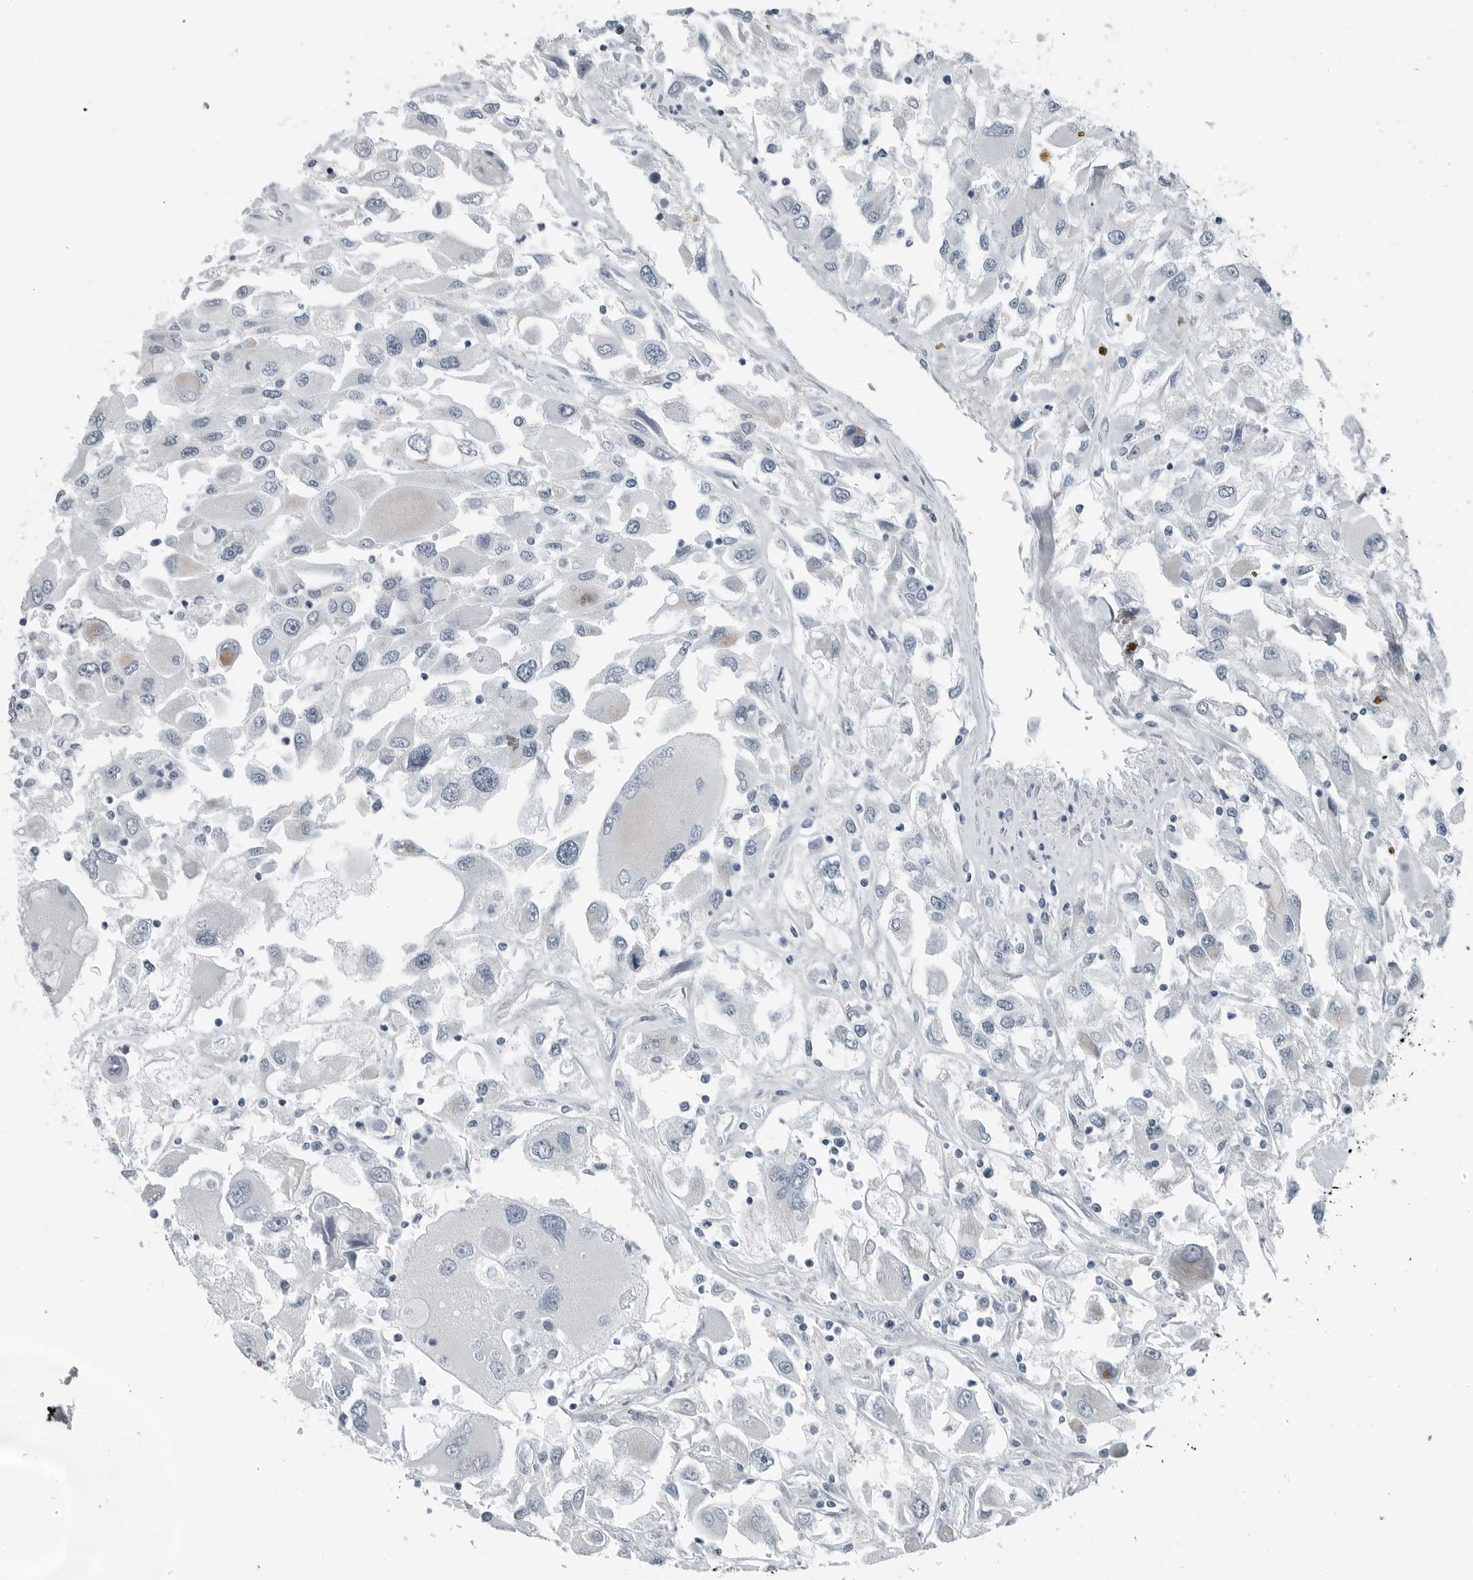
{"staining": {"intensity": "negative", "quantity": "none", "location": "none"}, "tissue": "renal cancer", "cell_type": "Tumor cells", "image_type": "cancer", "snomed": [{"axis": "morphology", "description": "Adenocarcinoma, NOS"}, {"axis": "topography", "description": "Kidney"}], "caption": "Renal cancer (adenocarcinoma) was stained to show a protein in brown. There is no significant expression in tumor cells.", "gene": "ZPBP2", "patient": {"sex": "female", "age": 52}}